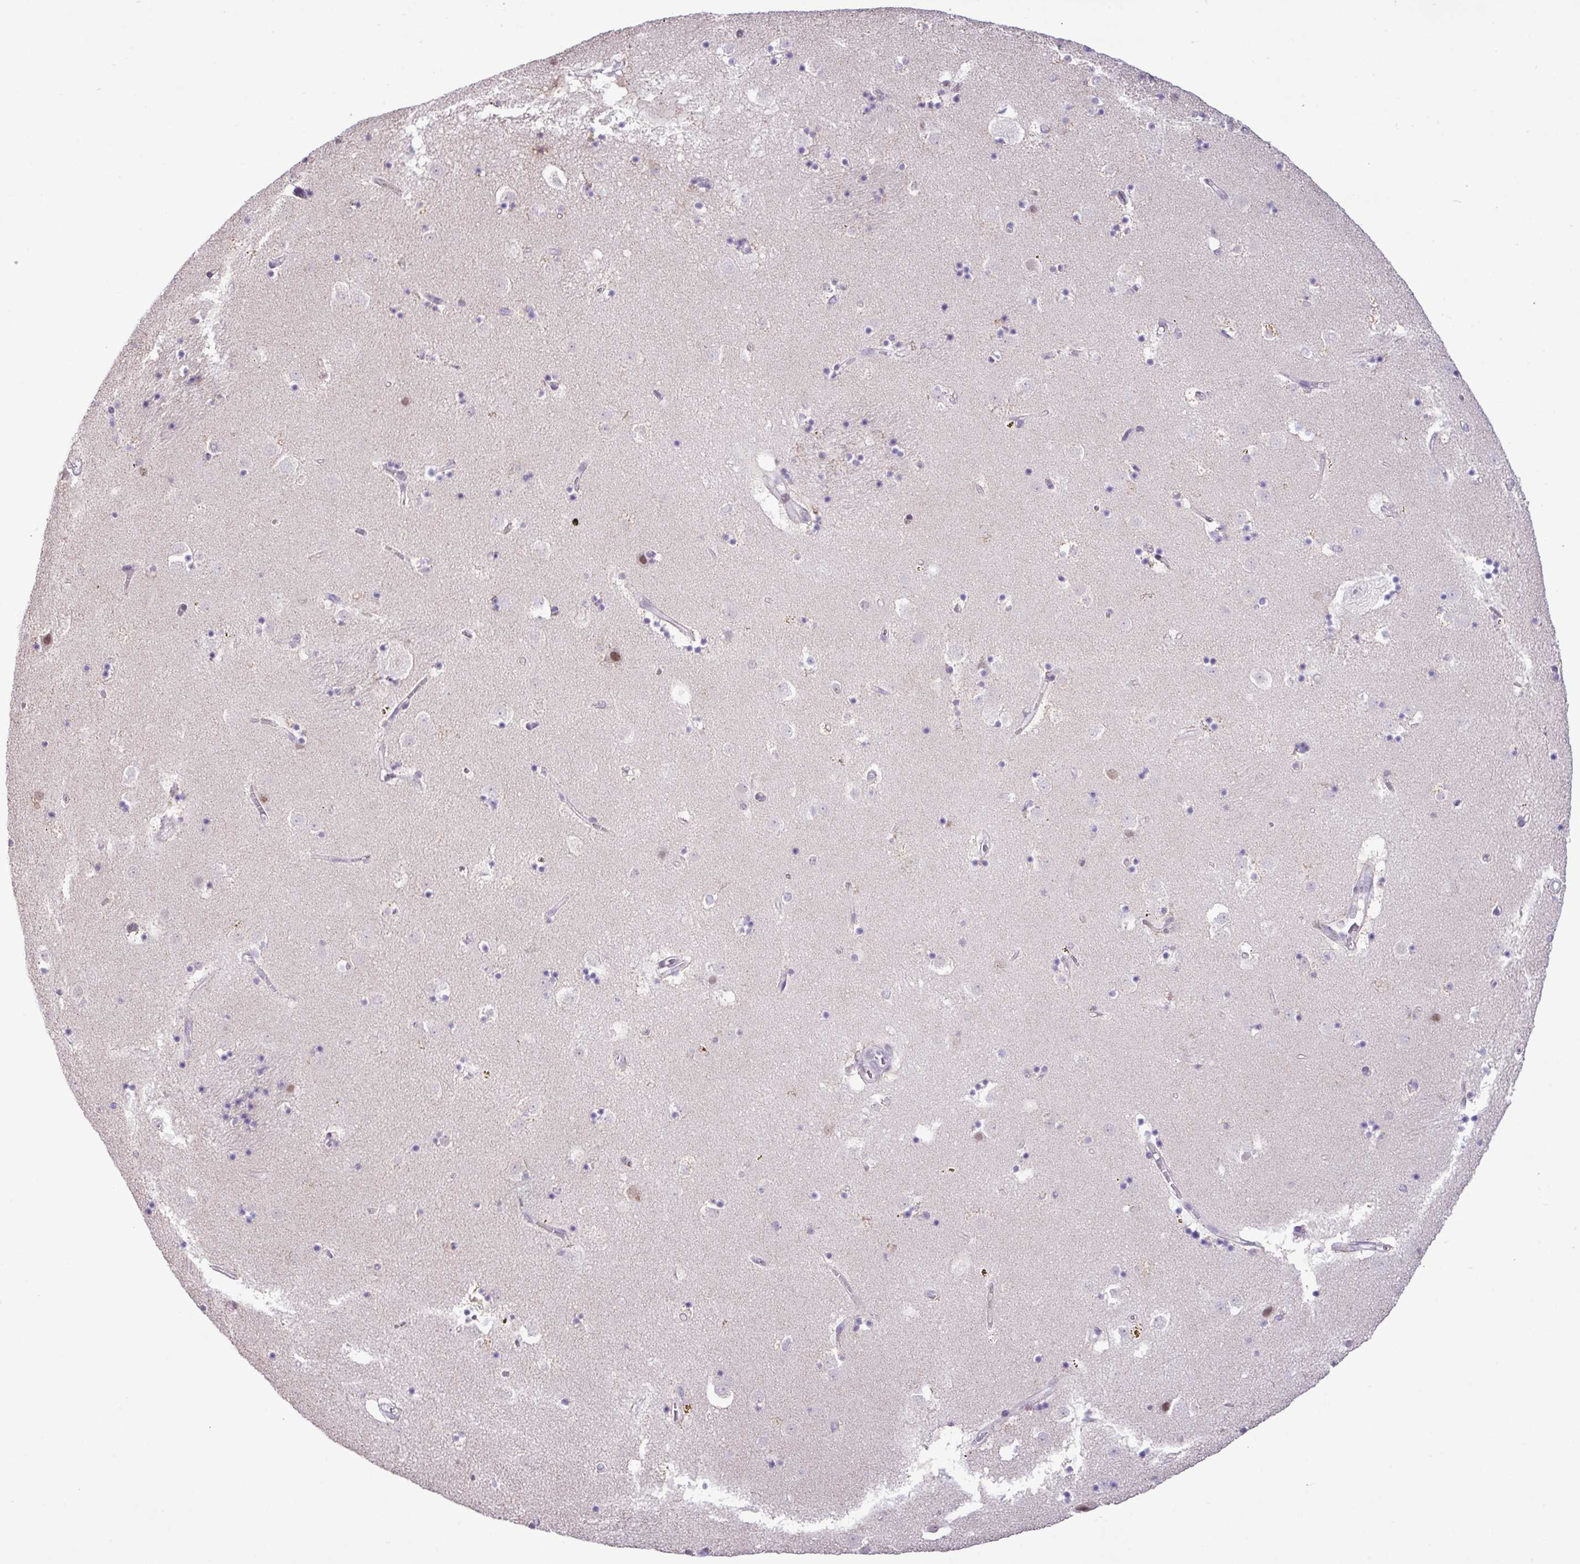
{"staining": {"intensity": "negative", "quantity": "none", "location": "none"}, "tissue": "caudate", "cell_type": "Glial cells", "image_type": "normal", "snomed": [{"axis": "morphology", "description": "Normal tissue, NOS"}, {"axis": "topography", "description": "Lateral ventricle wall"}], "caption": "Normal caudate was stained to show a protein in brown. There is no significant positivity in glial cells.", "gene": "YLPM1", "patient": {"sex": "male", "age": 58}}